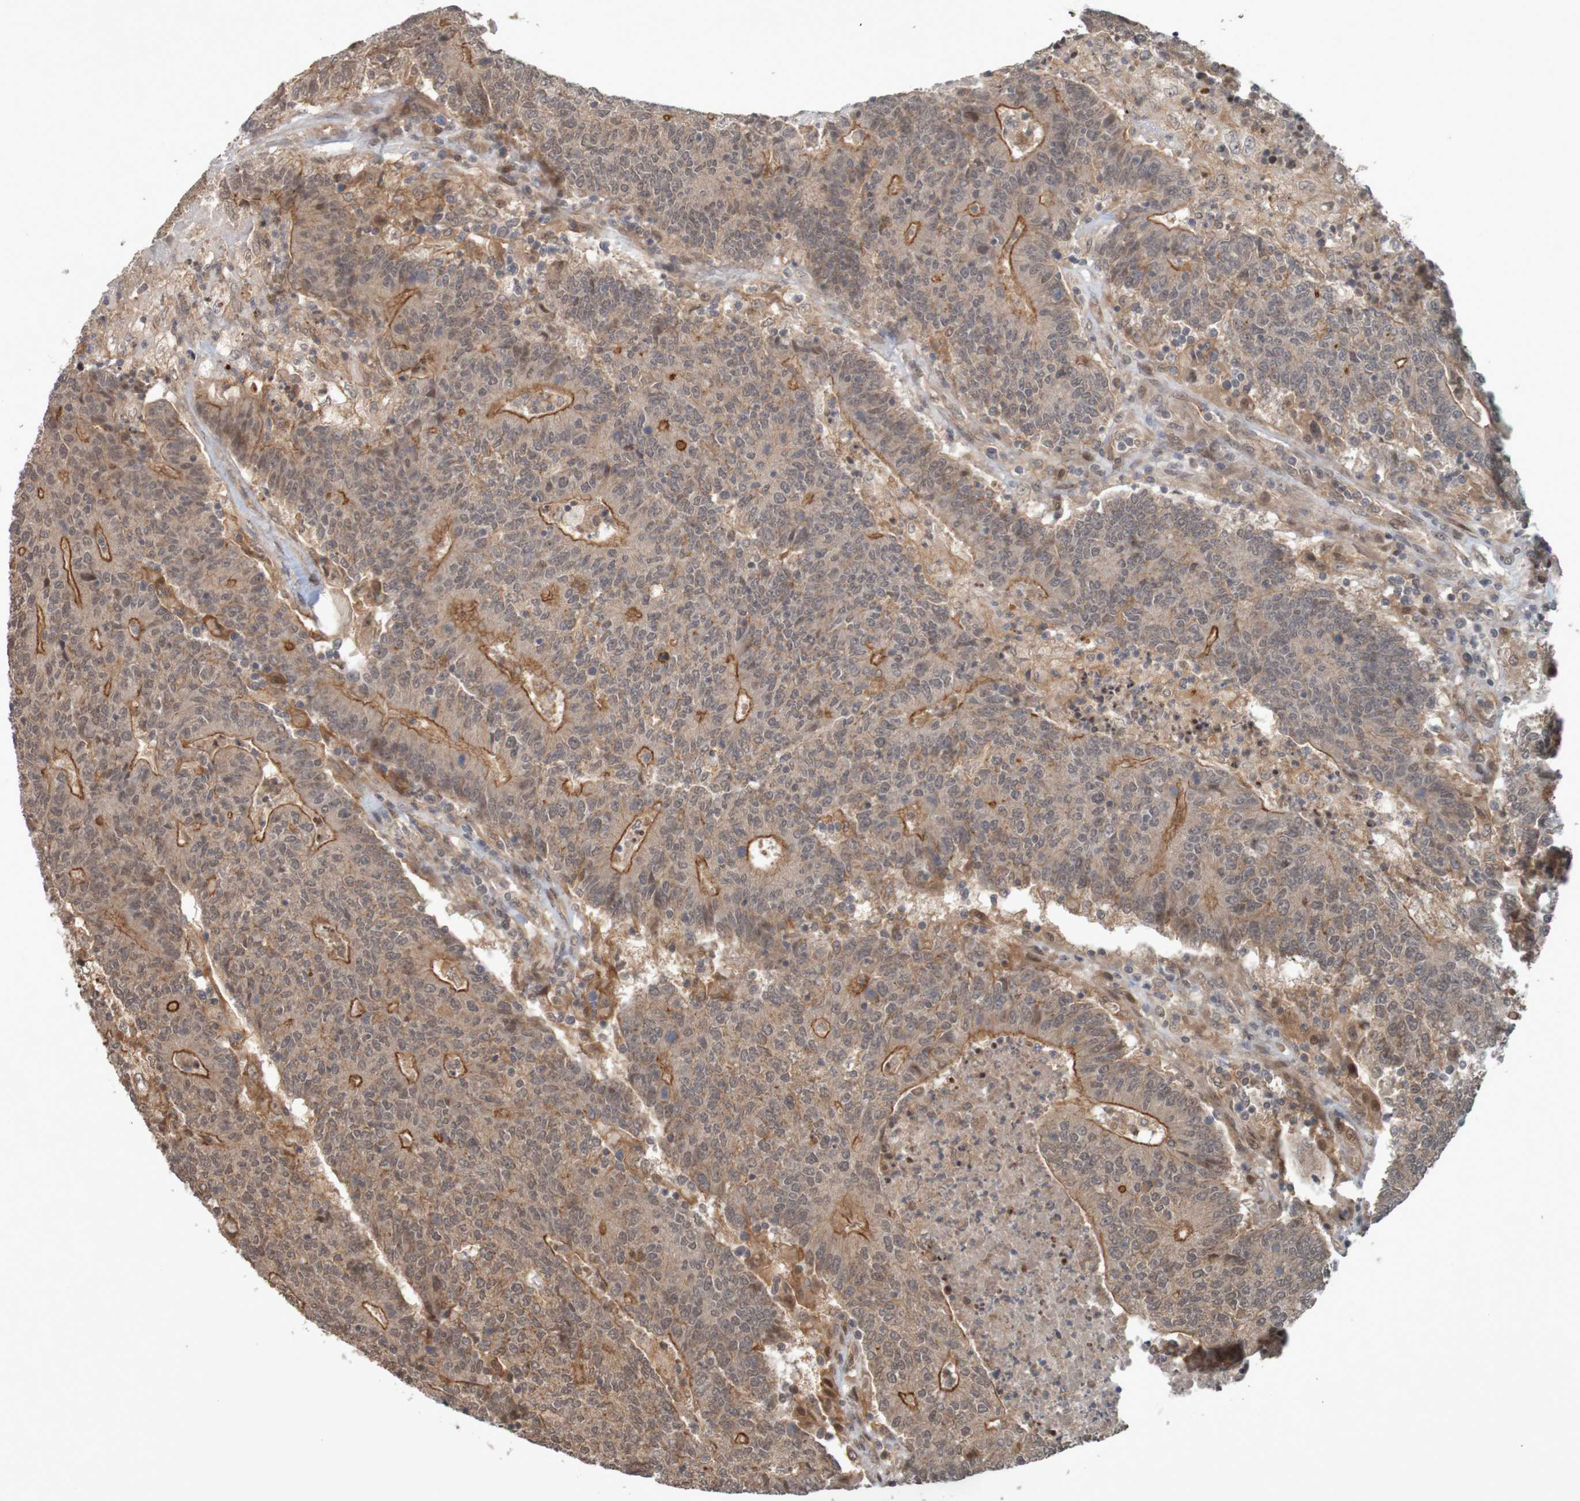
{"staining": {"intensity": "moderate", "quantity": ">75%", "location": "cytoplasmic/membranous"}, "tissue": "colorectal cancer", "cell_type": "Tumor cells", "image_type": "cancer", "snomed": [{"axis": "morphology", "description": "Normal tissue, NOS"}, {"axis": "morphology", "description": "Adenocarcinoma, NOS"}, {"axis": "topography", "description": "Colon"}], "caption": "Colorectal cancer tissue exhibits moderate cytoplasmic/membranous positivity in about >75% of tumor cells, visualized by immunohistochemistry.", "gene": "ARHGEF11", "patient": {"sex": "female", "age": 75}}